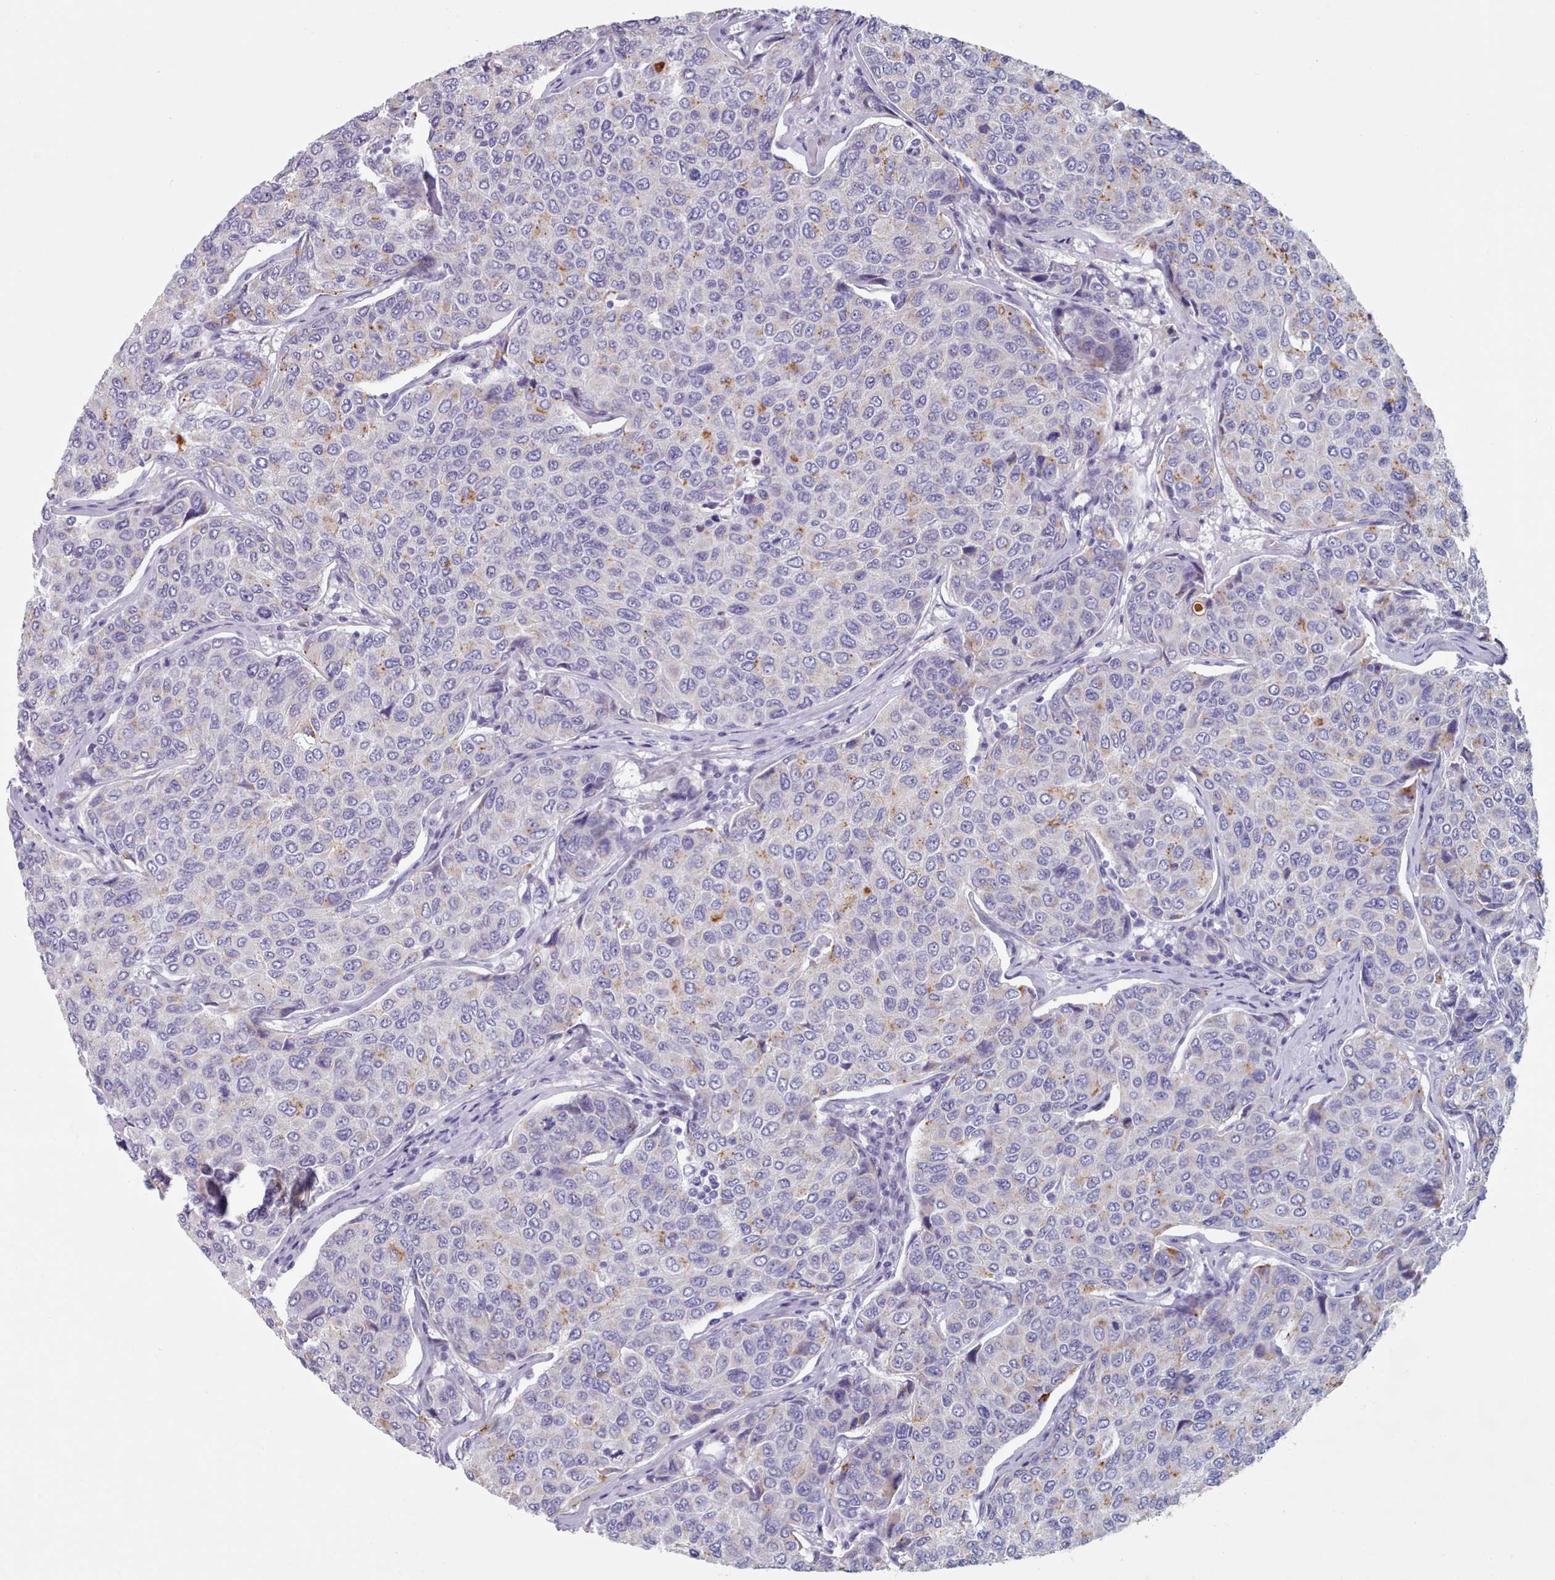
{"staining": {"intensity": "weak", "quantity": "<25%", "location": "cytoplasmic/membranous"}, "tissue": "breast cancer", "cell_type": "Tumor cells", "image_type": "cancer", "snomed": [{"axis": "morphology", "description": "Duct carcinoma"}, {"axis": "topography", "description": "Breast"}], "caption": "Immunohistochemistry of human breast invasive ductal carcinoma demonstrates no staining in tumor cells. (Stains: DAB (3,3'-diaminobenzidine) IHC with hematoxylin counter stain, Microscopy: brightfield microscopy at high magnification).", "gene": "HAO1", "patient": {"sex": "female", "age": 55}}